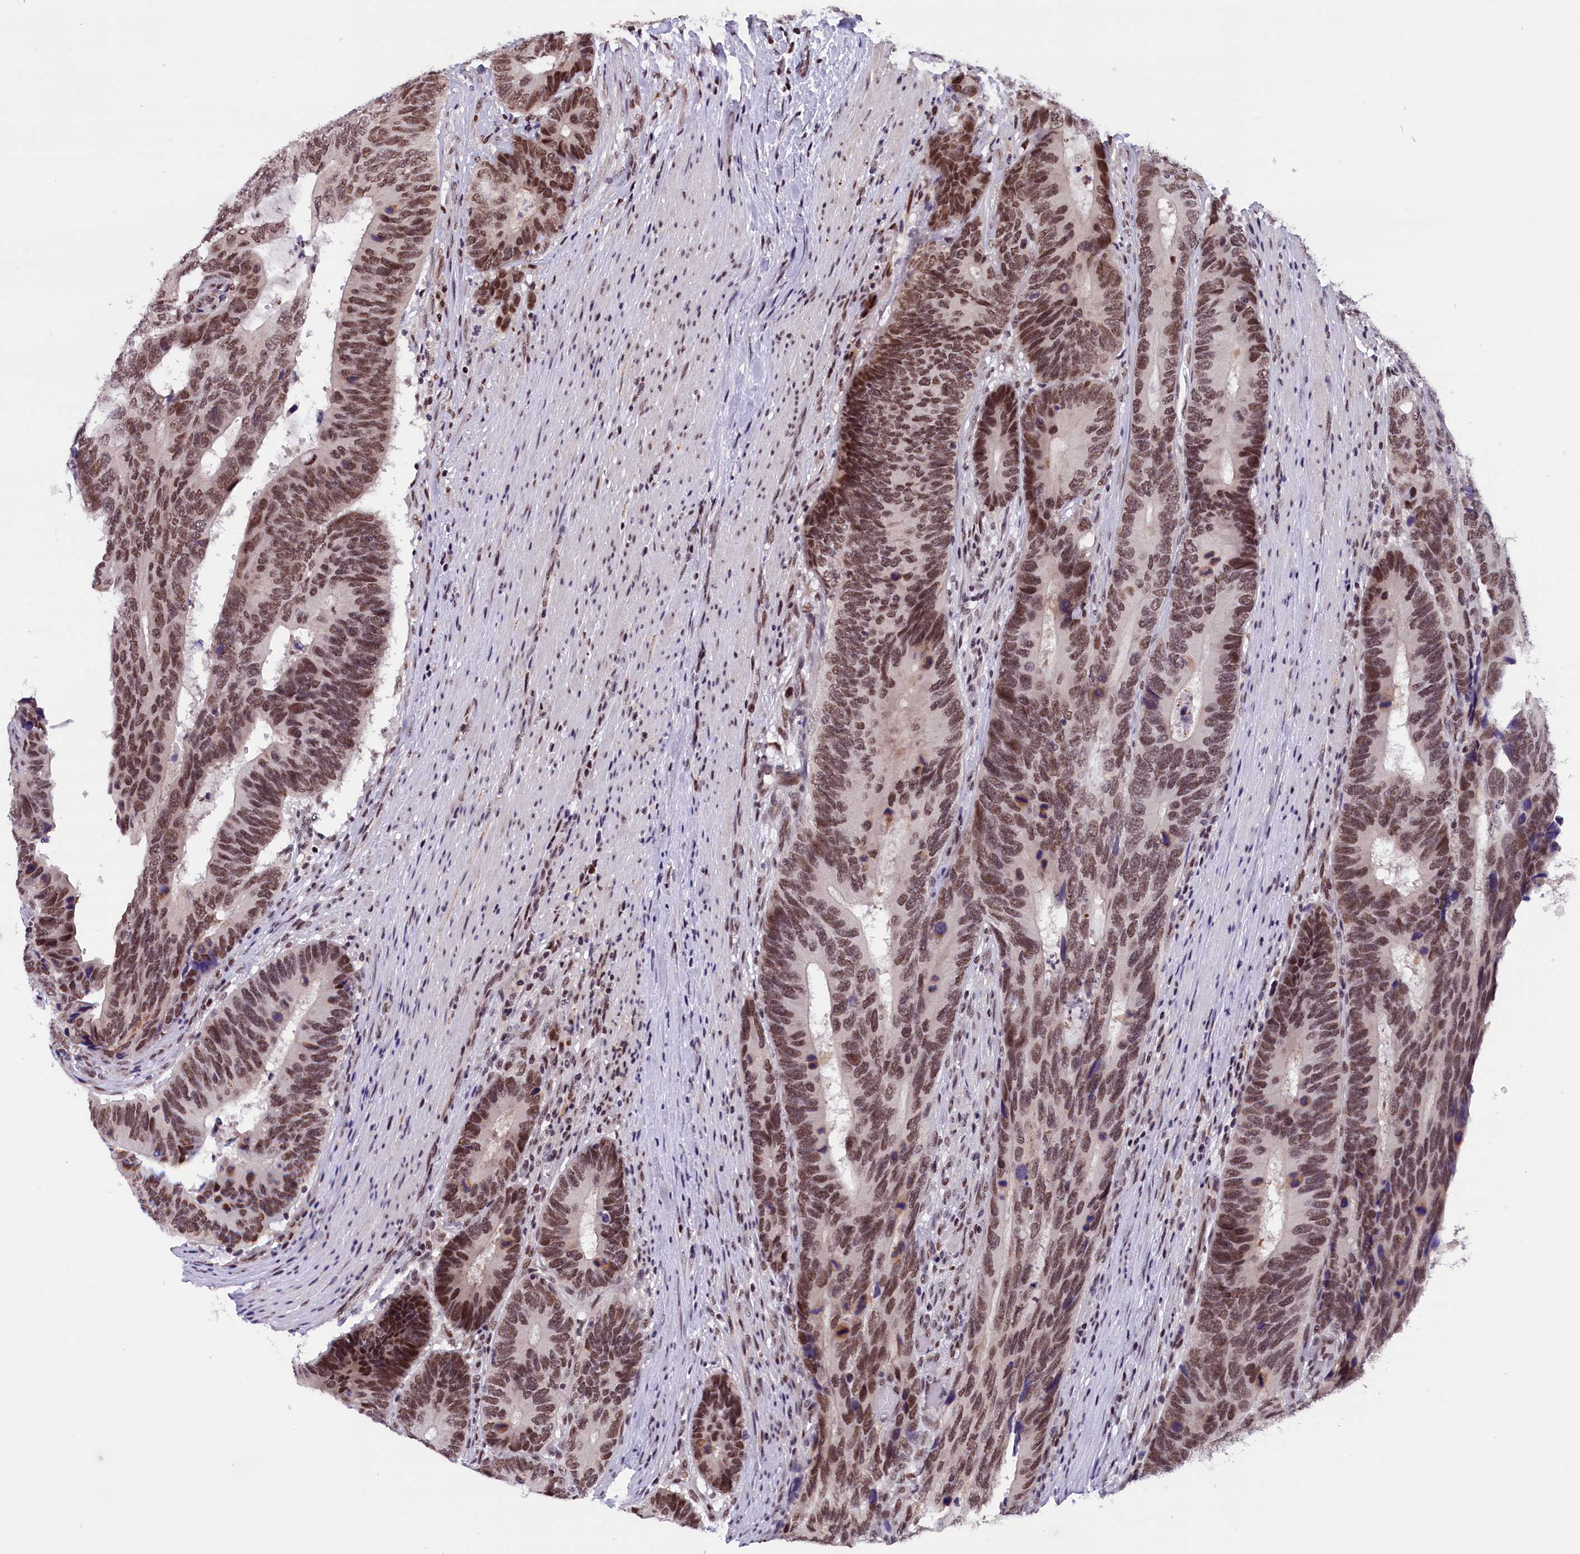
{"staining": {"intensity": "moderate", "quantity": ">75%", "location": "nuclear"}, "tissue": "colorectal cancer", "cell_type": "Tumor cells", "image_type": "cancer", "snomed": [{"axis": "morphology", "description": "Adenocarcinoma, NOS"}, {"axis": "topography", "description": "Colon"}], "caption": "Moderate nuclear expression is identified in approximately >75% of tumor cells in colorectal cancer. (Brightfield microscopy of DAB IHC at high magnification).", "gene": "CDYL2", "patient": {"sex": "male", "age": 87}}